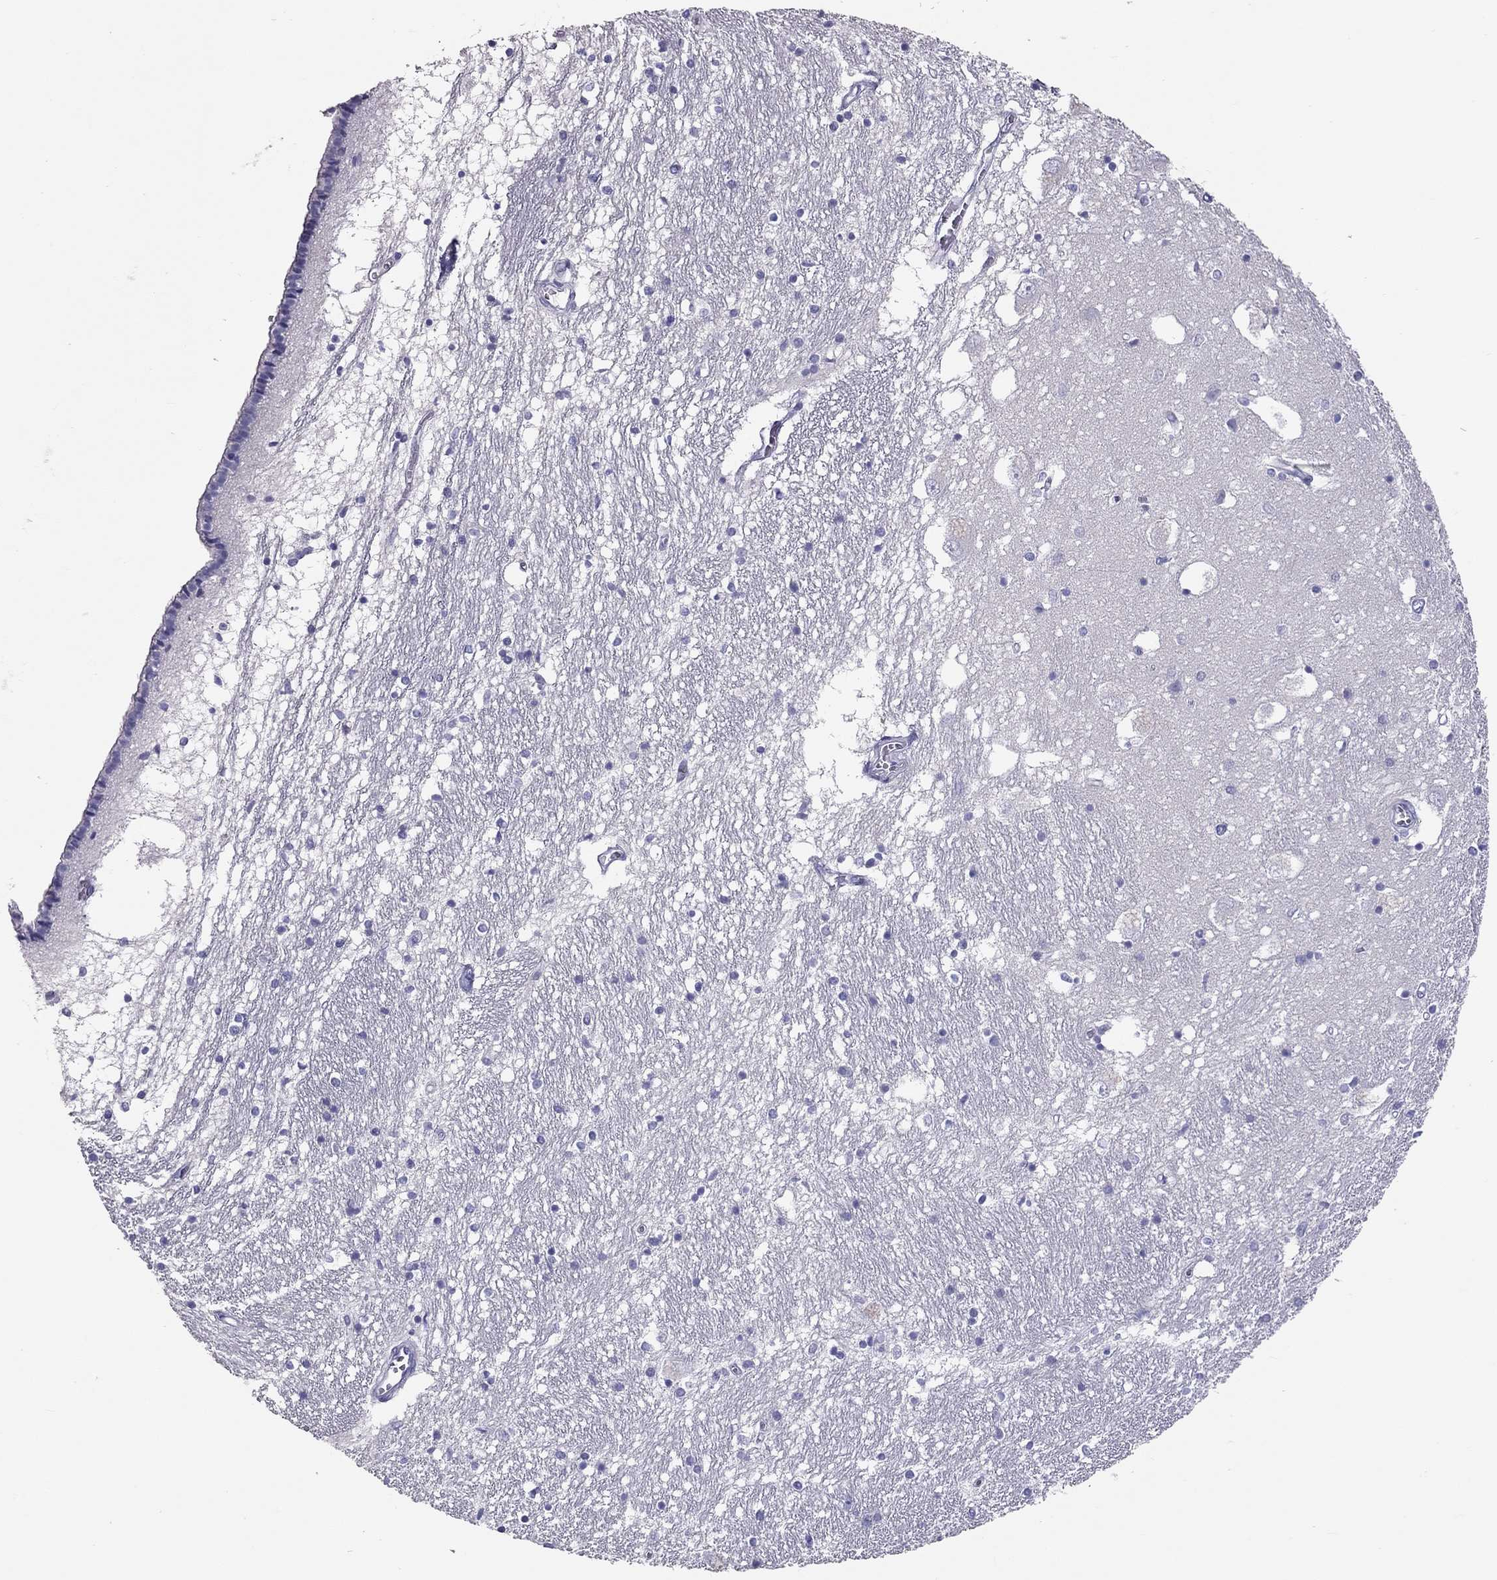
{"staining": {"intensity": "negative", "quantity": "none", "location": "none"}, "tissue": "caudate", "cell_type": "Glial cells", "image_type": "normal", "snomed": [{"axis": "morphology", "description": "Normal tissue, NOS"}, {"axis": "topography", "description": "Lateral ventricle wall"}], "caption": "A high-resolution histopathology image shows IHC staining of unremarkable caudate, which exhibits no significant positivity in glial cells.", "gene": "IL17REL", "patient": {"sex": "female", "age": 71}}